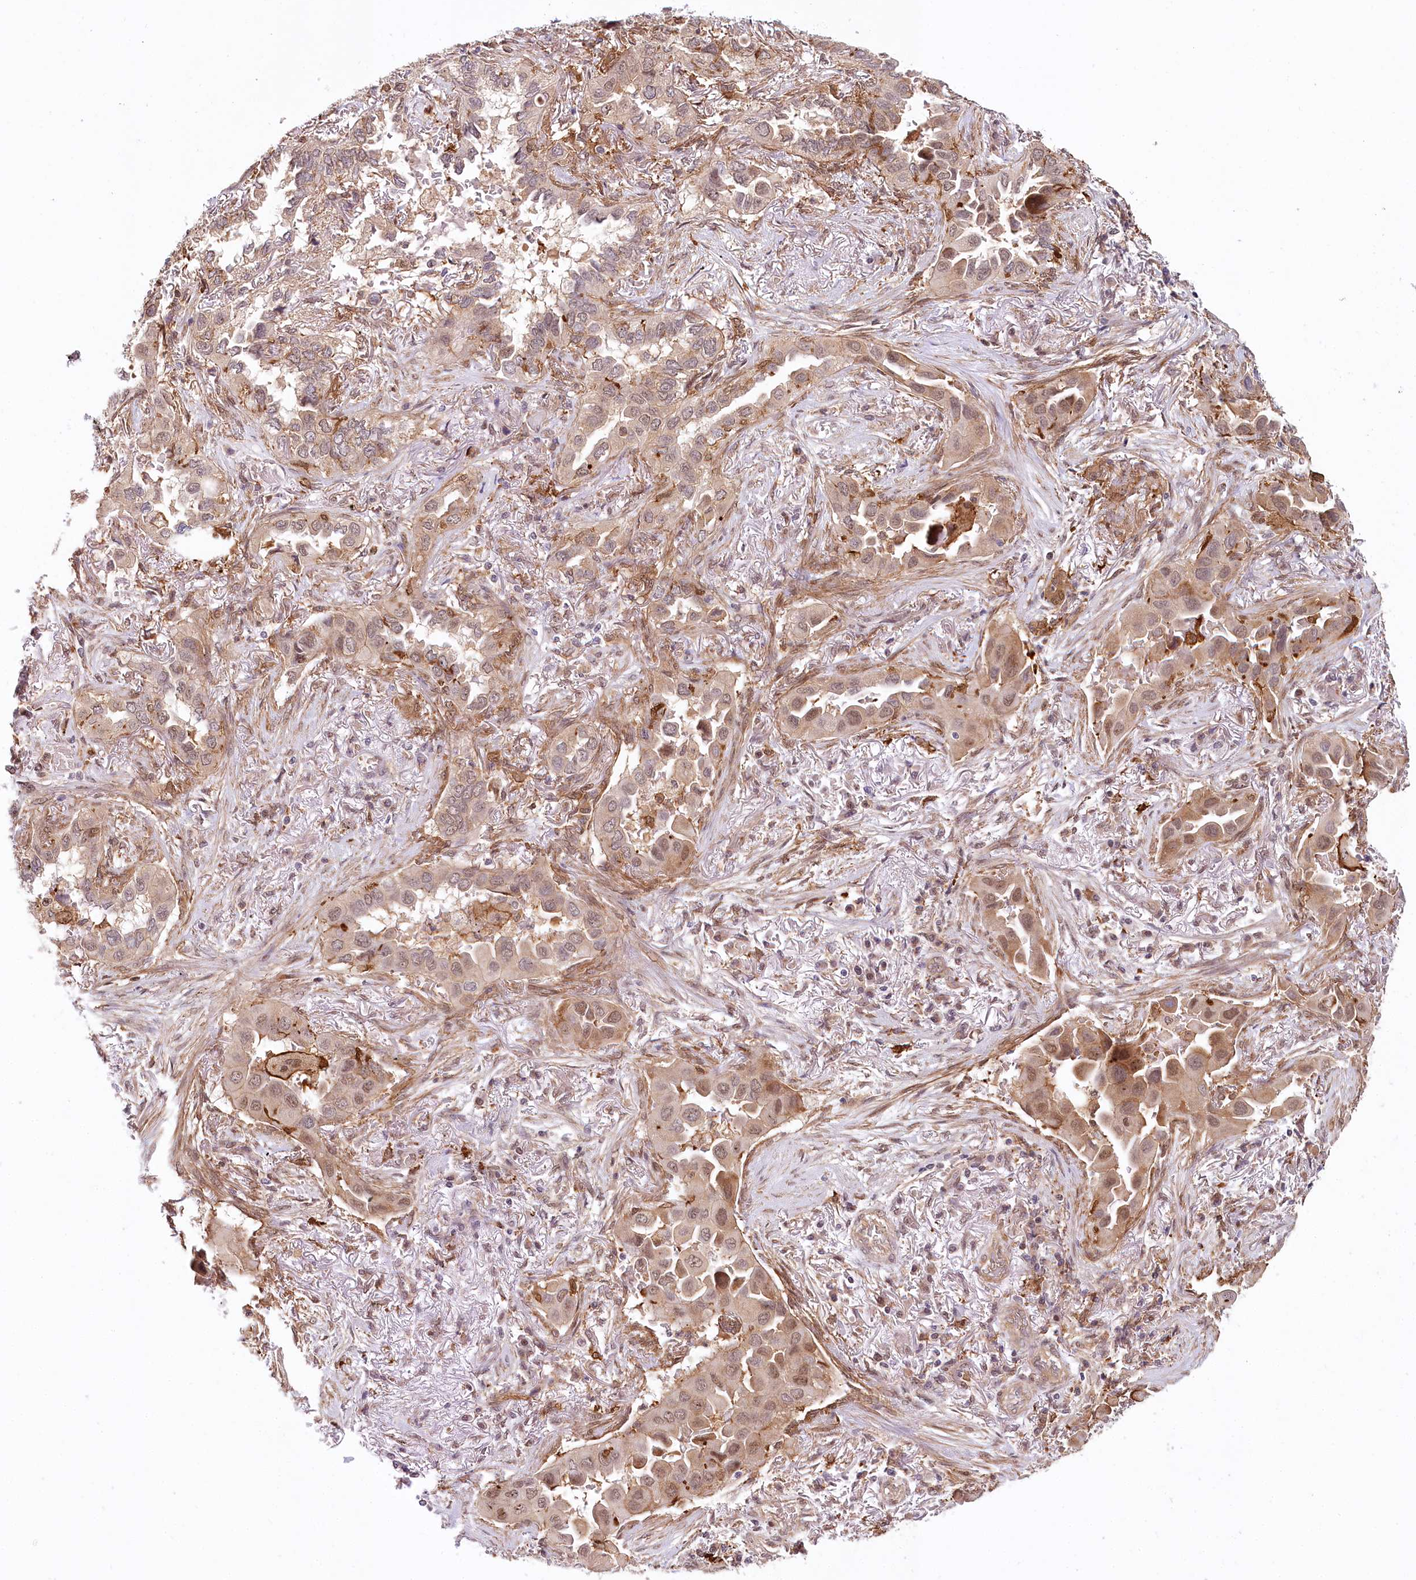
{"staining": {"intensity": "moderate", "quantity": "25%-75%", "location": "cytoplasmic/membranous,nuclear"}, "tissue": "lung cancer", "cell_type": "Tumor cells", "image_type": "cancer", "snomed": [{"axis": "morphology", "description": "Adenocarcinoma, NOS"}, {"axis": "topography", "description": "Lung"}], "caption": "Lung cancer (adenocarcinoma) stained for a protein reveals moderate cytoplasmic/membranous and nuclear positivity in tumor cells.", "gene": "TUBGCP2", "patient": {"sex": "female", "age": 76}}